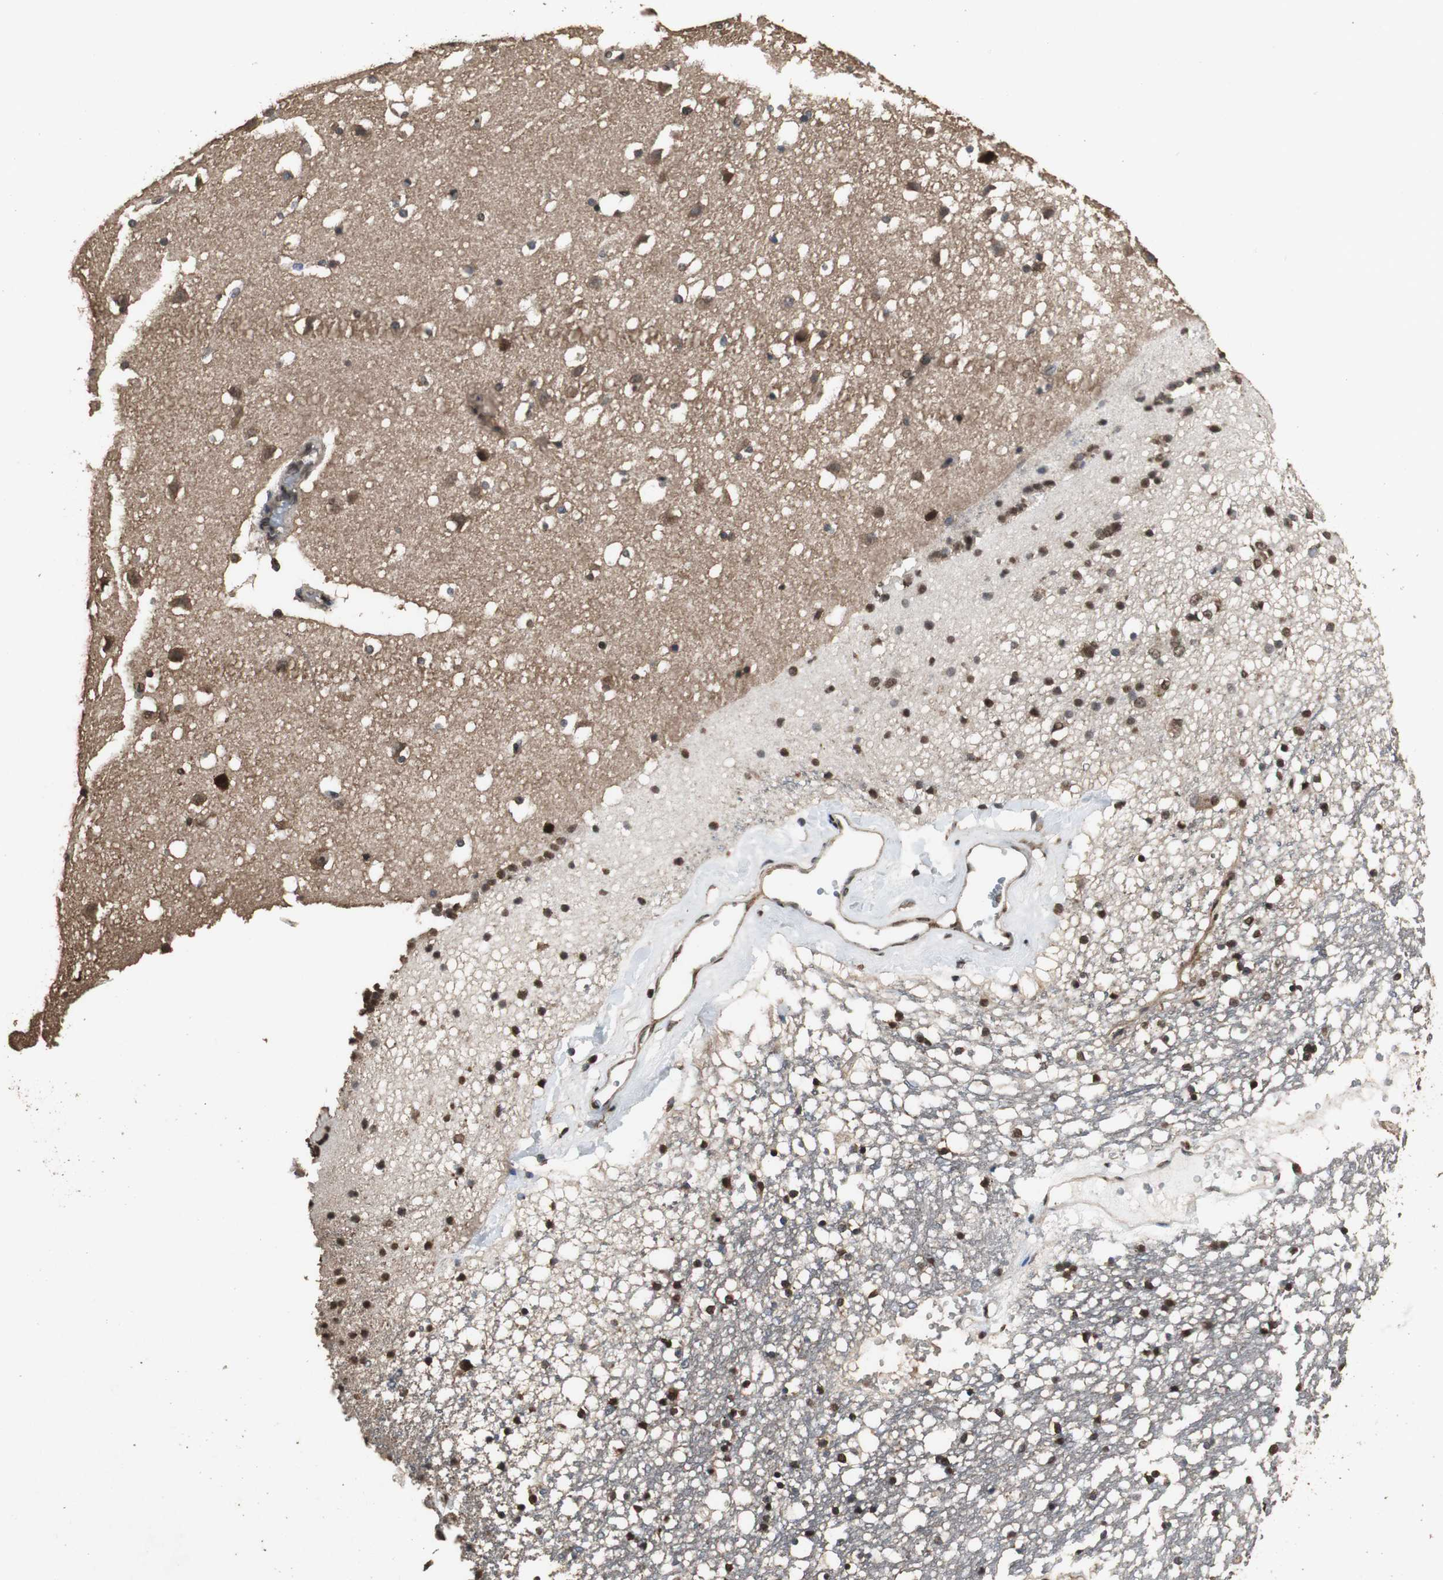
{"staining": {"intensity": "strong", "quantity": ">75%", "location": "nuclear"}, "tissue": "caudate", "cell_type": "Glial cells", "image_type": "normal", "snomed": [{"axis": "morphology", "description": "Normal tissue, NOS"}, {"axis": "topography", "description": "Lateral ventricle wall"}], "caption": "DAB (3,3'-diaminobenzidine) immunohistochemical staining of benign human caudate demonstrates strong nuclear protein expression in about >75% of glial cells. (Stains: DAB (3,3'-diaminobenzidine) in brown, nuclei in blue, Microscopy: brightfield microscopy at high magnification).", "gene": "PPP1R13B", "patient": {"sex": "male", "age": 45}}